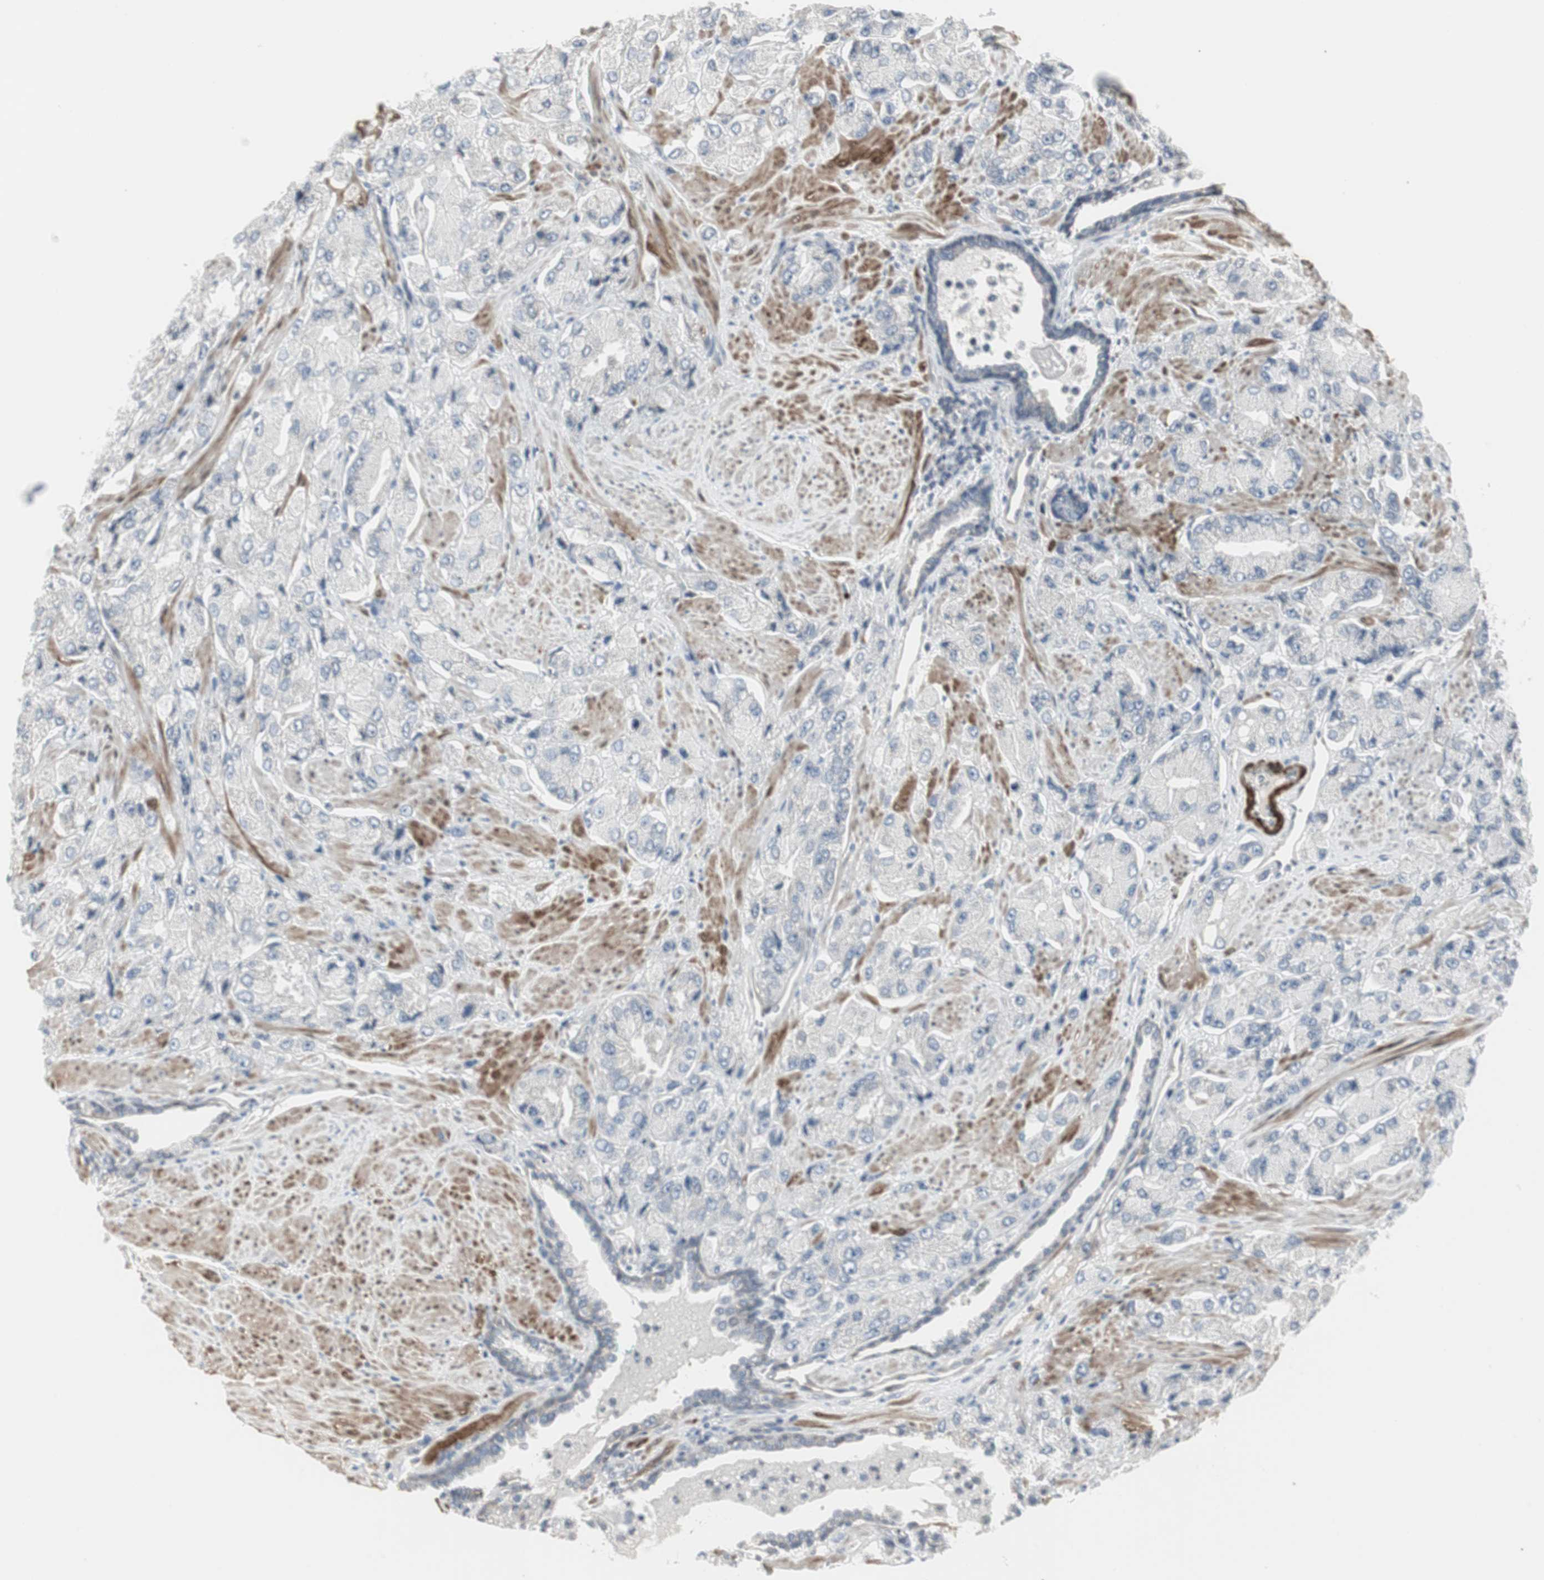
{"staining": {"intensity": "negative", "quantity": "none", "location": "none"}, "tissue": "prostate cancer", "cell_type": "Tumor cells", "image_type": "cancer", "snomed": [{"axis": "morphology", "description": "Adenocarcinoma, High grade"}, {"axis": "topography", "description": "Prostate"}], "caption": "This photomicrograph is of prostate cancer stained with immunohistochemistry to label a protein in brown with the nuclei are counter-stained blue. There is no staining in tumor cells.", "gene": "DMPK", "patient": {"sex": "male", "age": 58}}